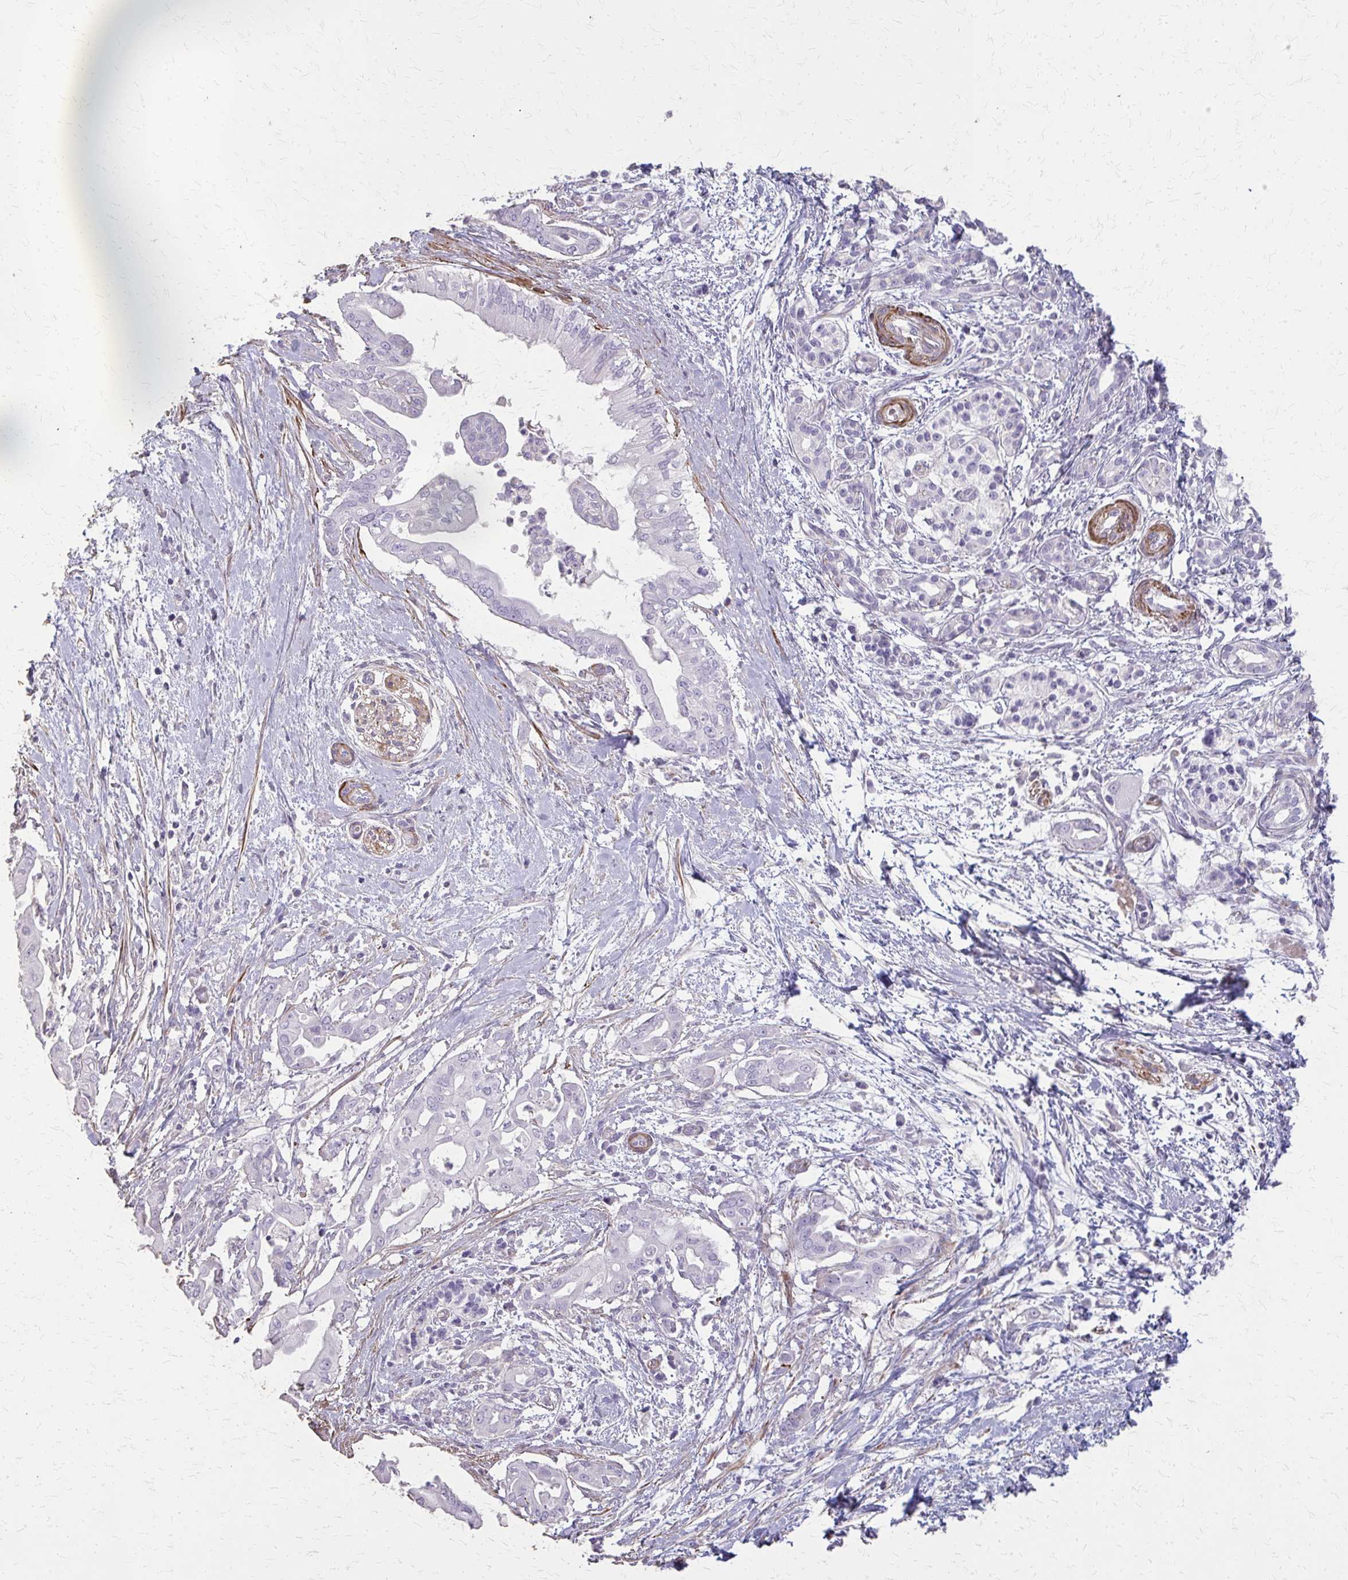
{"staining": {"intensity": "negative", "quantity": "none", "location": "none"}, "tissue": "pancreatic cancer", "cell_type": "Tumor cells", "image_type": "cancer", "snomed": [{"axis": "morphology", "description": "Adenocarcinoma, NOS"}, {"axis": "topography", "description": "Pancreas"}], "caption": "Tumor cells are negative for brown protein staining in pancreatic cancer. (DAB (3,3'-diaminobenzidine) IHC visualized using brightfield microscopy, high magnification).", "gene": "TENM4", "patient": {"sex": "male", "age": 71}}